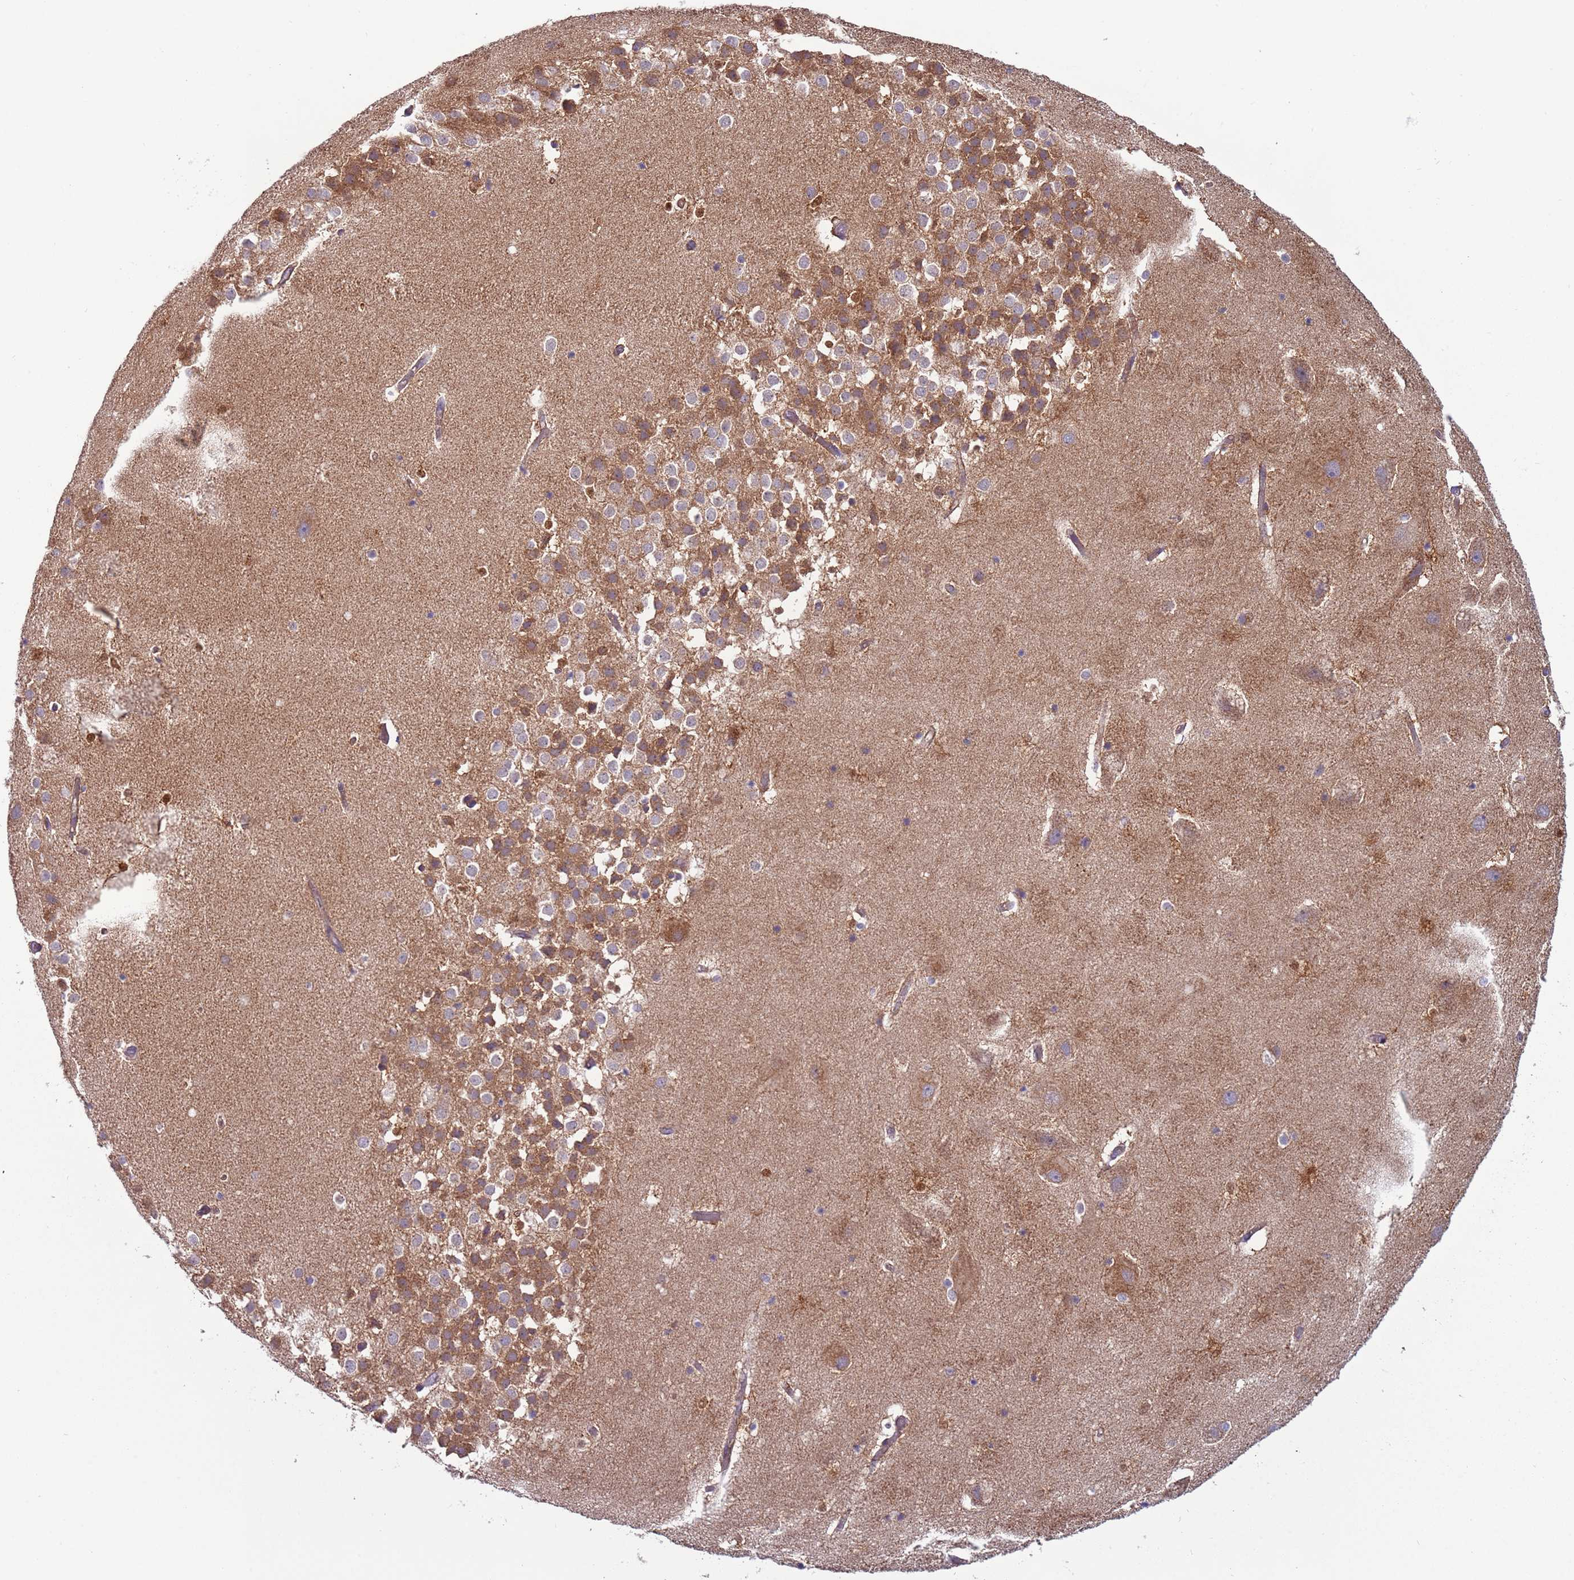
{"staining": {"intensity": "moderate", "quantity": "<25%", "location": "cytoplasmic/membranous"}, "tissue": "hippocampus", "cell_type": "Glial cells", "image_type": "normal", "snomed": [{"axis": "morphology", "description": "Normal tissue, NOS"}, {"axis": "topography", "description": "Hippocampus"}], "caption": "This histopathology image demonstrates immunohistochemistry staining of normal human hippocampus, with low moderate cytoplasmic/membranous positivity in approximately <25% of glial cells.", "gene": "UQCRQ", "patient": {"sex": "female", "age": 52}}